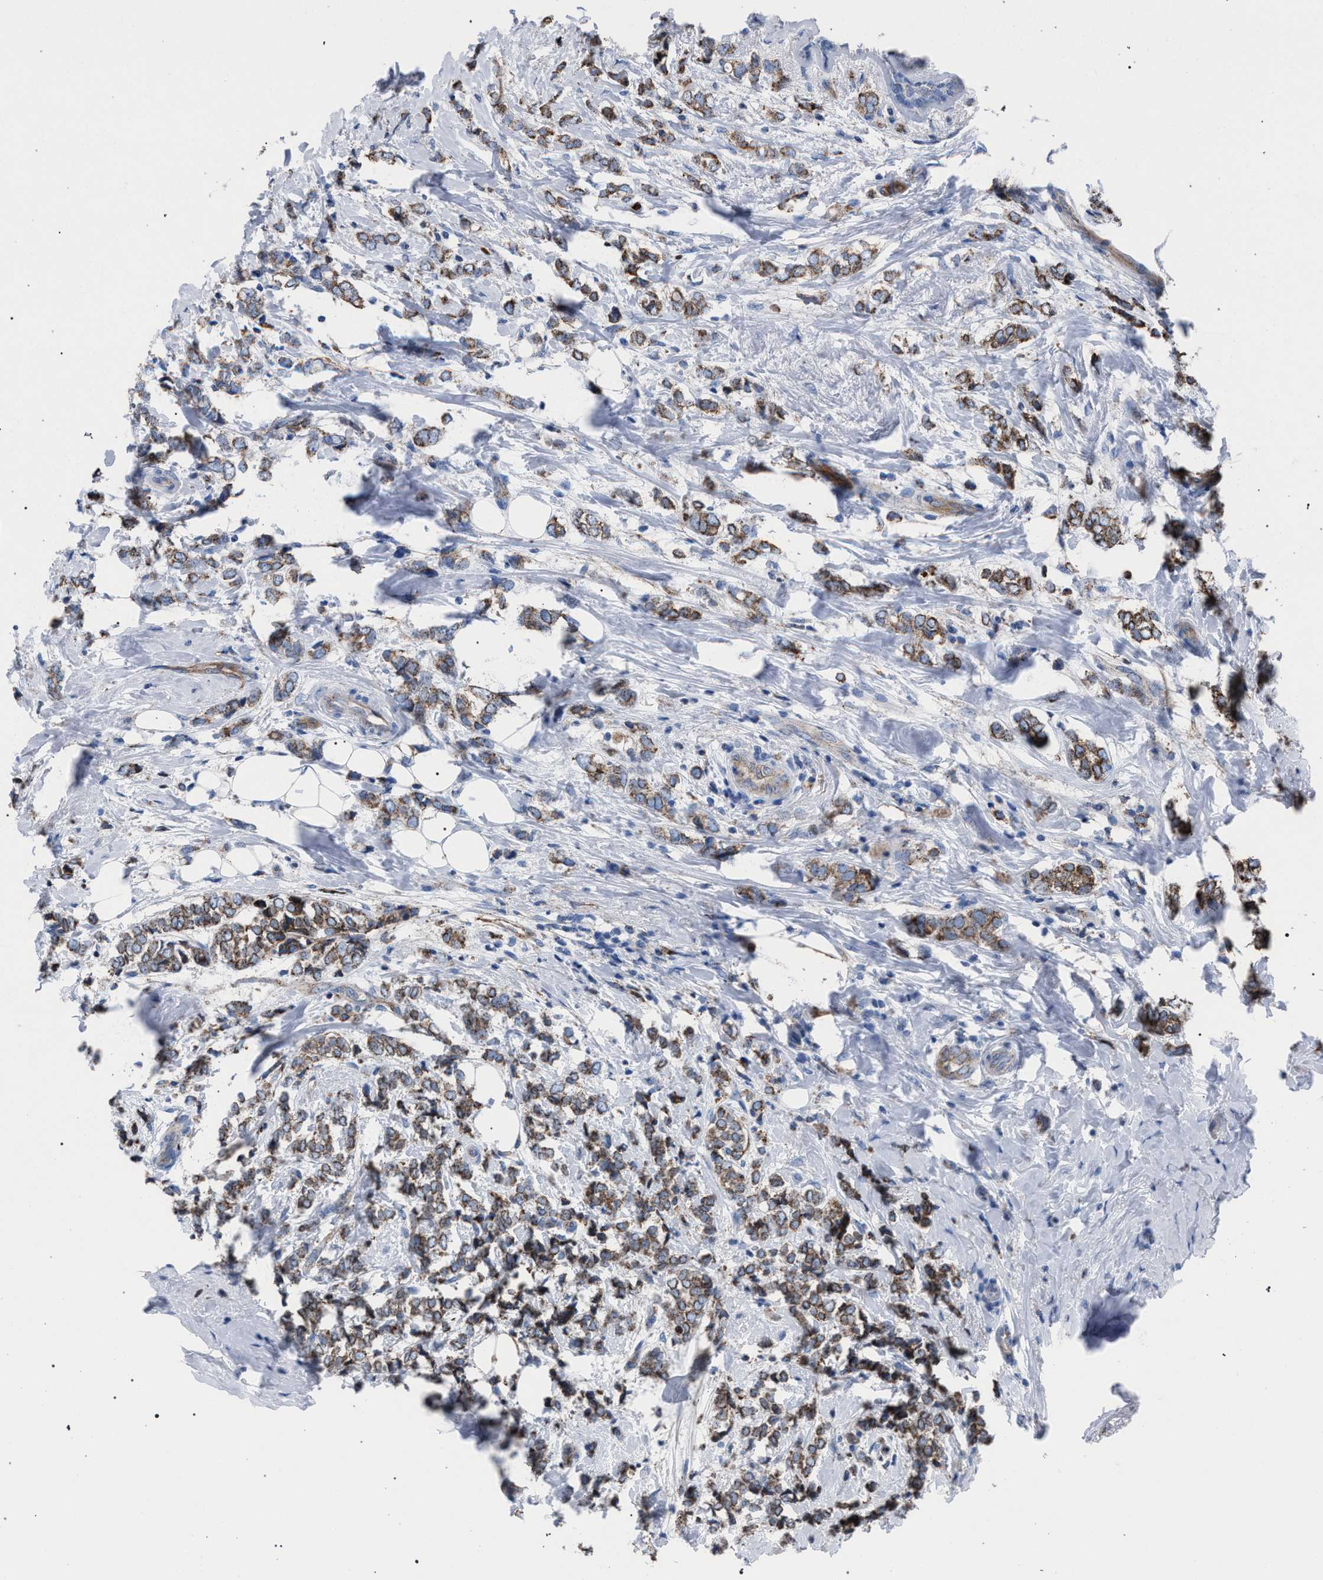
{"staining": {"intensity": "moderate", "quantity": ">75%", "location": "cytoplasmic/membranous"}, "tissue": "breast cancer", "cell_type": "Tumor cells", "image_type": "cancer", "snomed": [{"axis": "morphology", "description": "Normal tissue, NOS"}, {"axis": "morphology", "description": "Lobular carcinoma"}, {"axis": "topography", "description": "Breast"}], "caption": "The image reveals immunohistochemical staining of breast cancer (lobular carcinoma). There is moderate cytoplasmic/membranous expression is appreciated in about >75% of tumor cells.", "gene": "HSD17B4", "patient": {"sex": "female", "age": 47}}